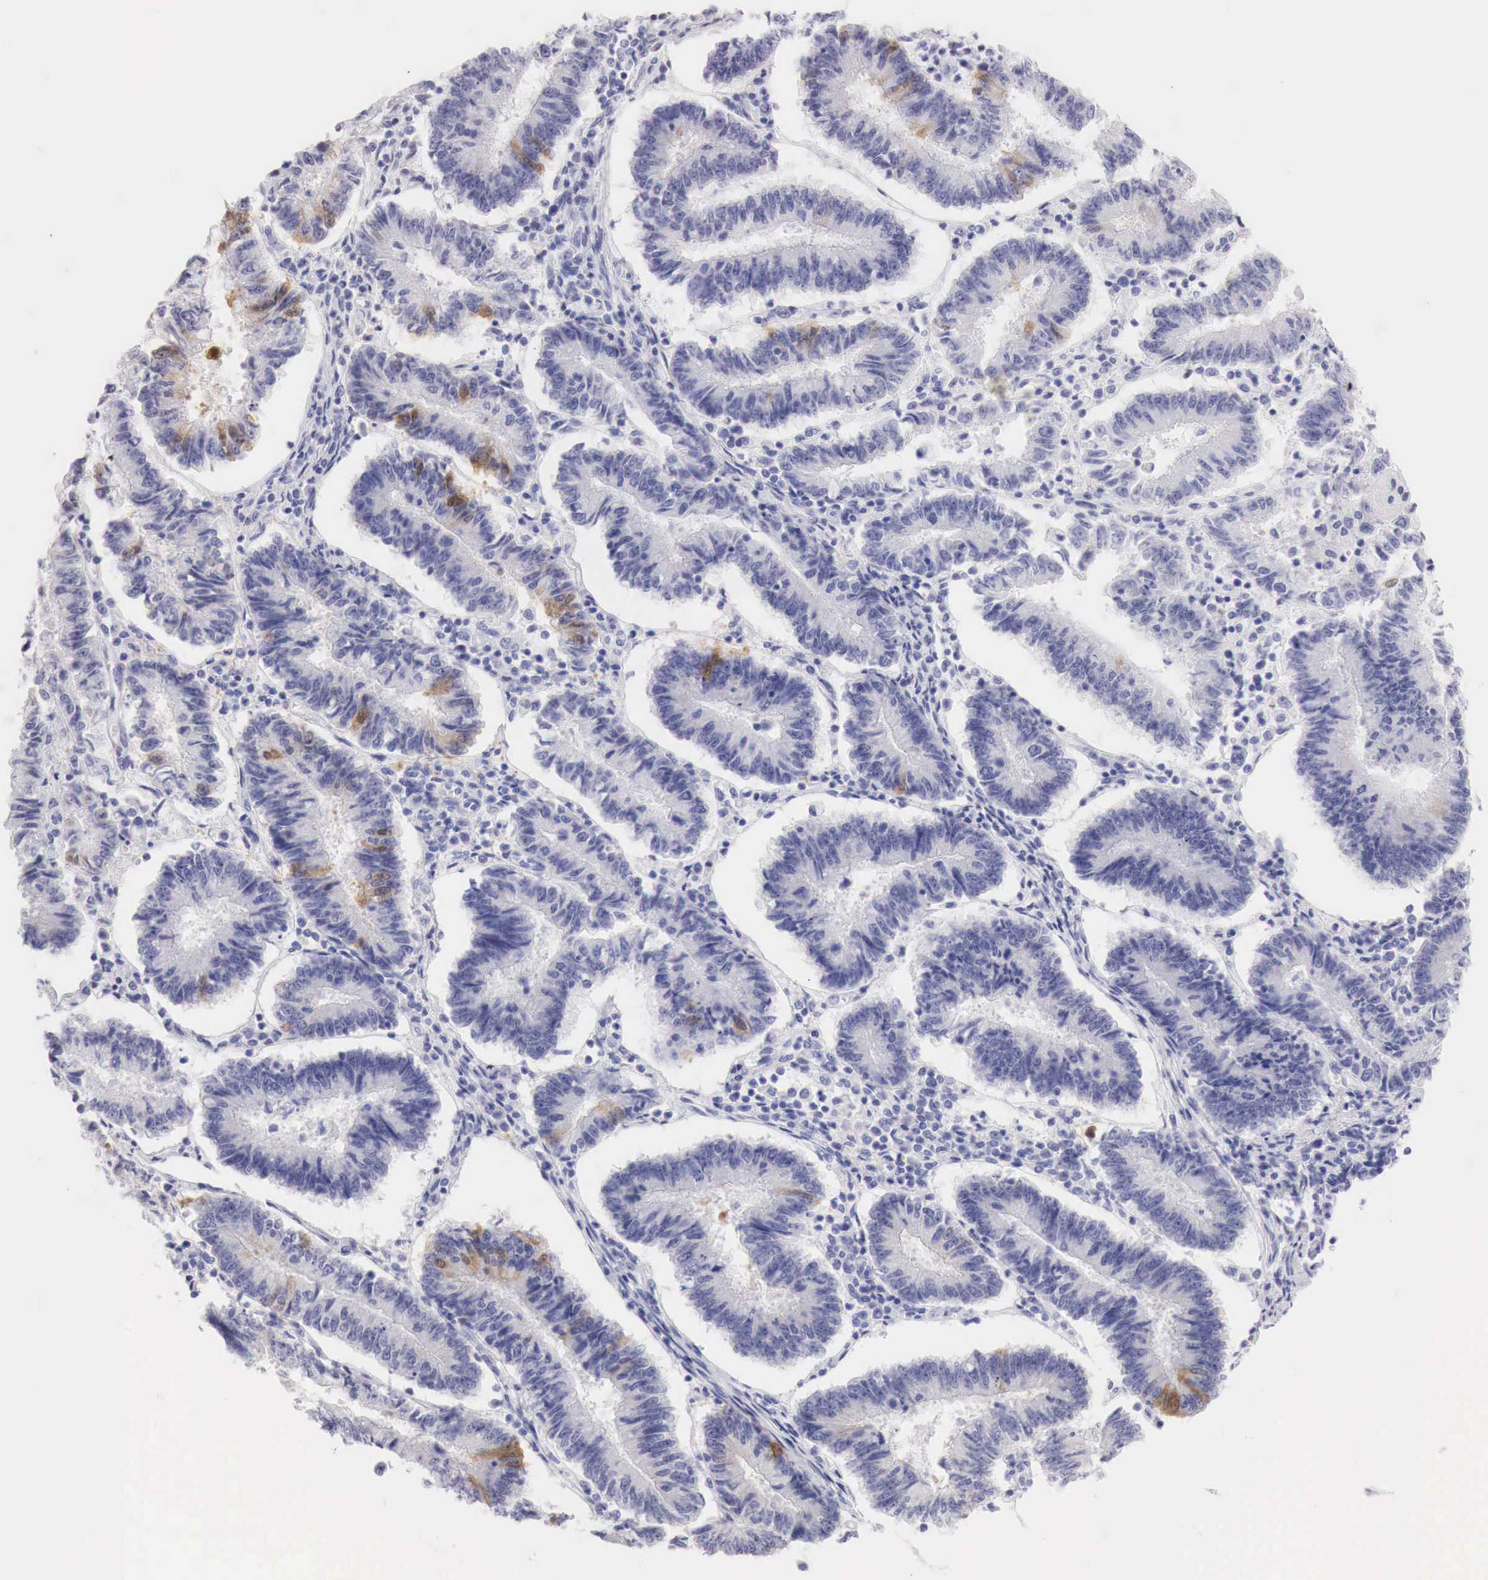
{"staining": {"intensity": "moderate", "quantity": "<25%", "location": "cytoplasmic/membranous"}, "tissue": "endometrial cancer", "cell_type": "Tumor cells", "image_type": "cancer", "snomed": [{"axis": "morphology", "description": "Adenocarcinoma, NOS"}, {"axis": "topography", "description": "Endometrium"}], "caption": "Endometrial cancer (adenocarcinoma) stained with a protein marker displays moderate staining in tumor cells.", "gene": "CDKN2A", "patient": {"sex": "female", "age": 75}}